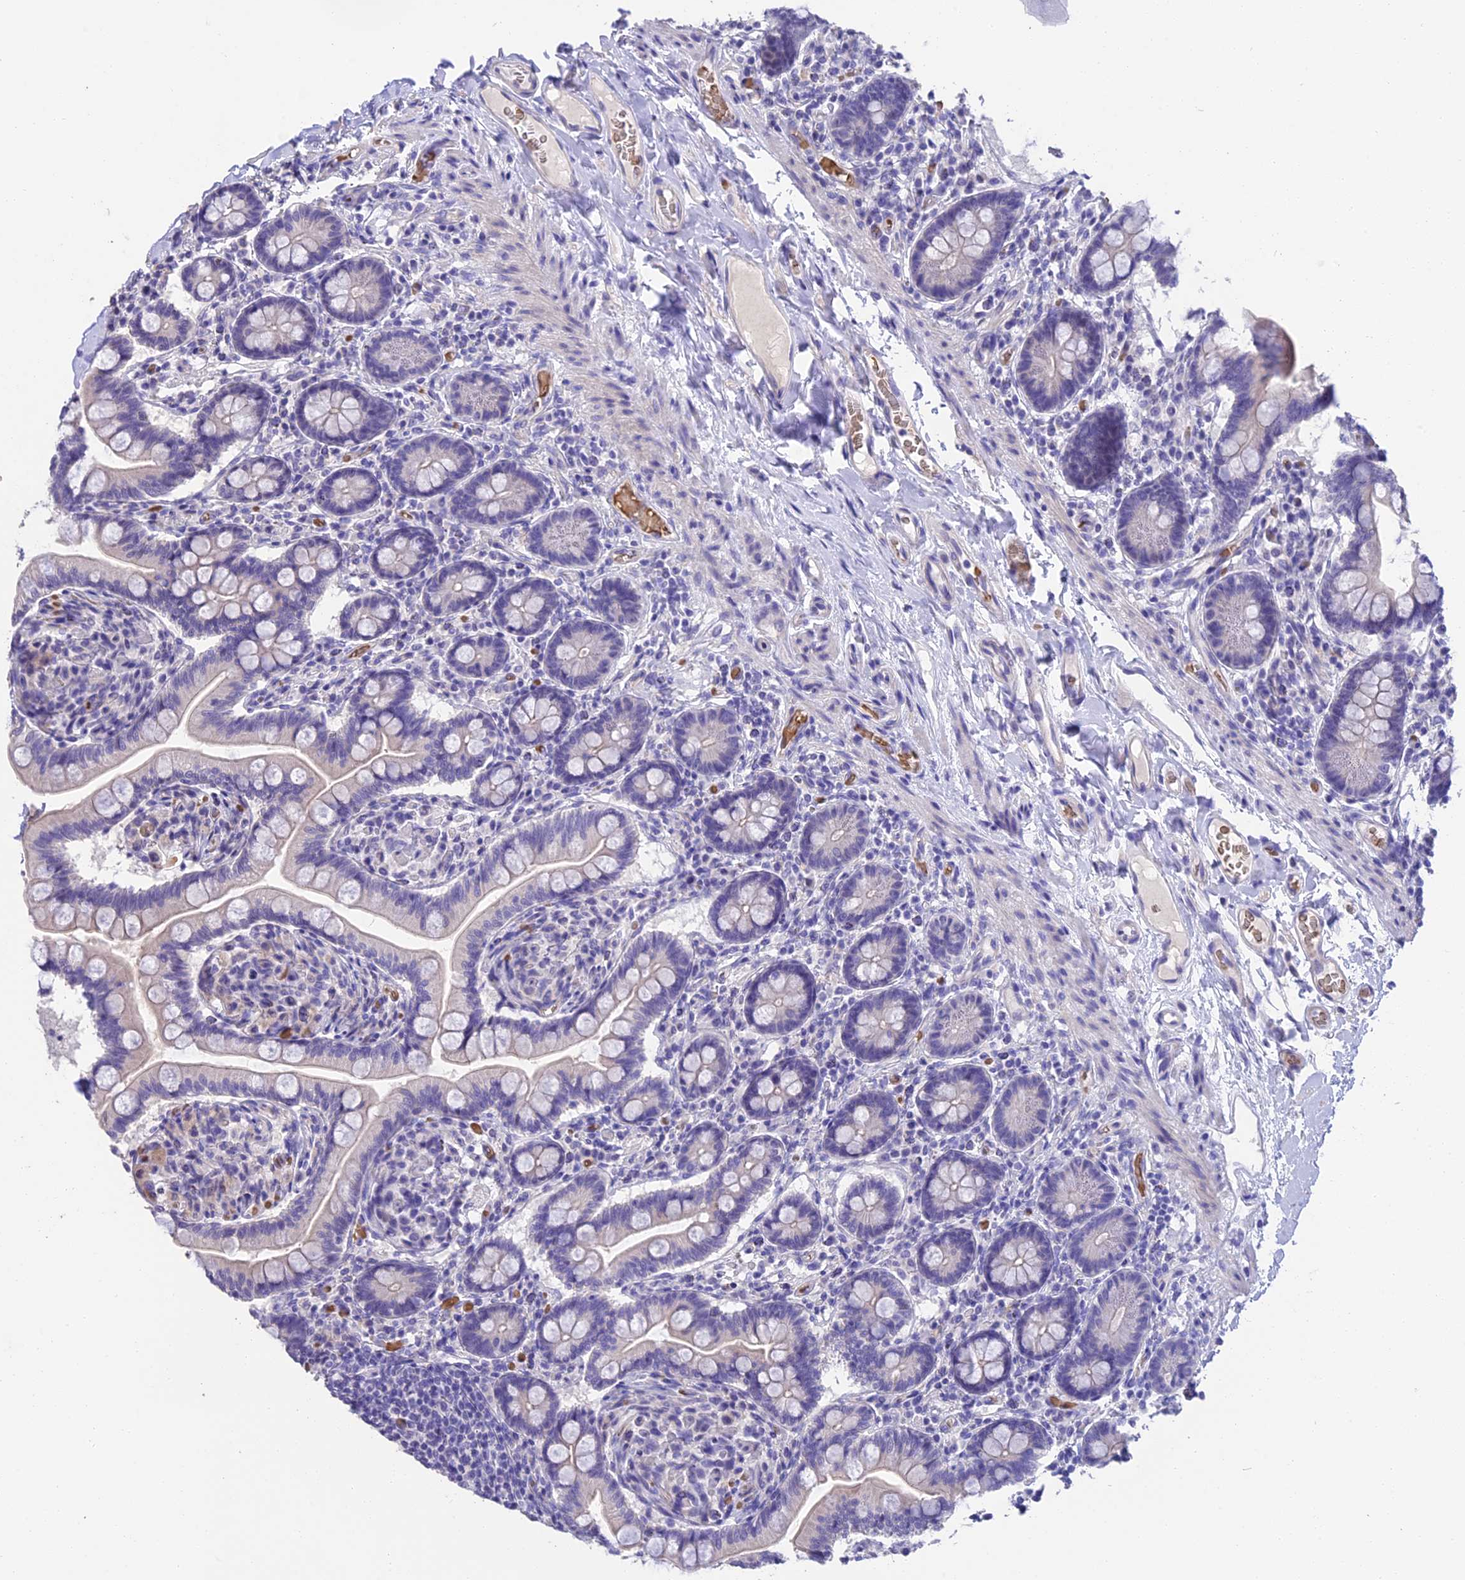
{"staining": {"intensity": "negative", "quantity": "none", "location": "none"}, "tissue": "small intestine", "cell_type": "Glandular cells", "image_type": "normal", "snomed": [{"axis": "morphology", "description": "Normal tissue, NOS"}, {"axis": "topography", "description": "Small intestine"}], "caption": "This is a image of immunohistochemistry (IHC) staining of unremarkable small intestine, which shows no positivity in glandular cells.", "gene": "TNNC2", "patient": {"sex": "female", "age": 64}}